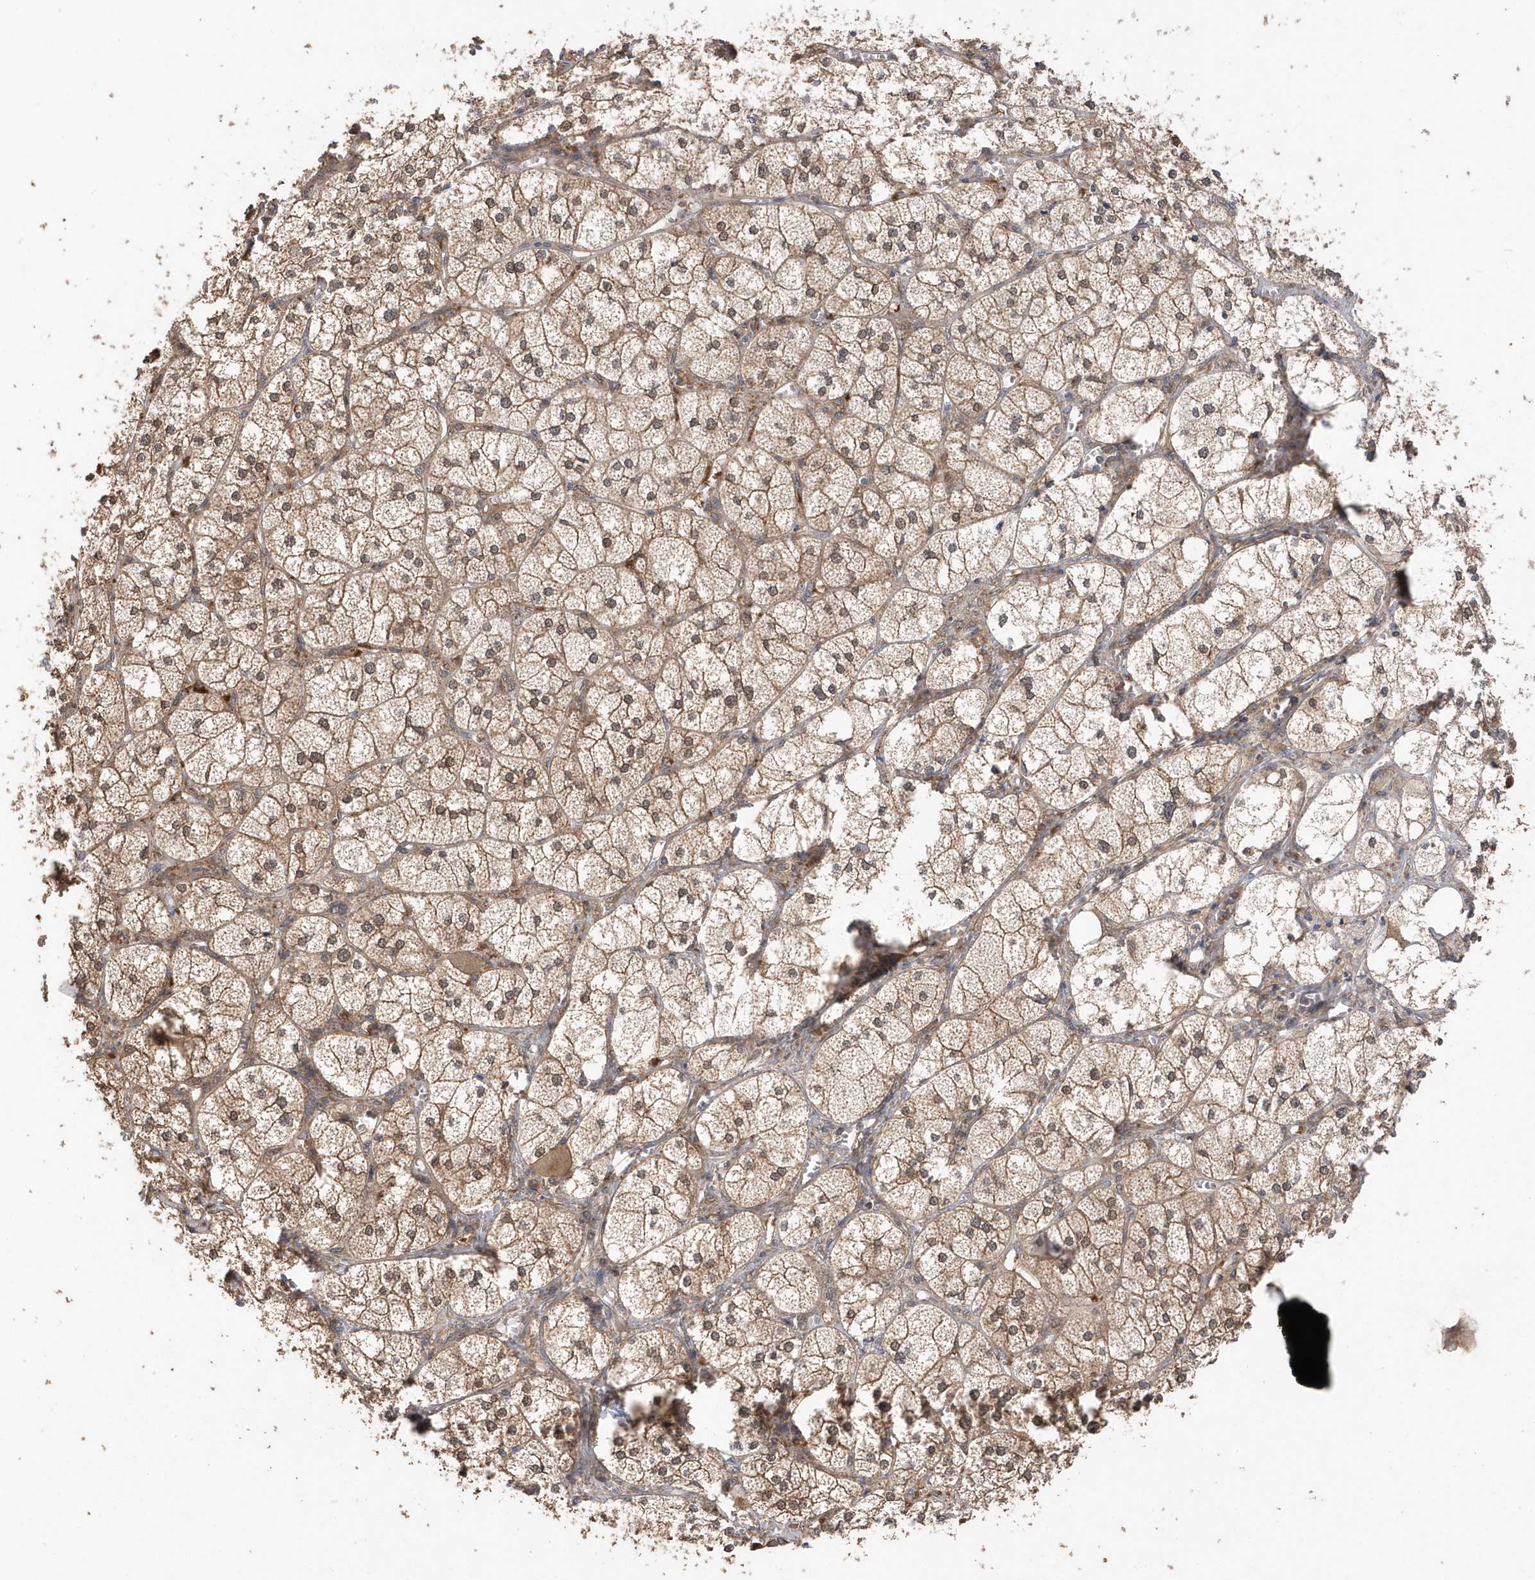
{"staining": {"intensity": "moderate", "quantity": ">75%", "location": "cytoplasmic/membranous,nuclear"}, "tissue": "adrenal gland", "cell_type": "Glandular cells", "image_type": "normal", "snomed": [{"axis": "morphology", "description": "Normal tissue, NOS"}, {"axis": "topography", "description": "Adrenal gland"}], "caption": "High-power microscopy captured an immunohistochemistry (IHC) histopathology image of normal adrenal gland, revealing moderate cytoplasmic/membranous,nuclear positivity in about >75% of glandular cells.", "gene": "RPEL1", "patient": {"sex": "female", "age": 61}}